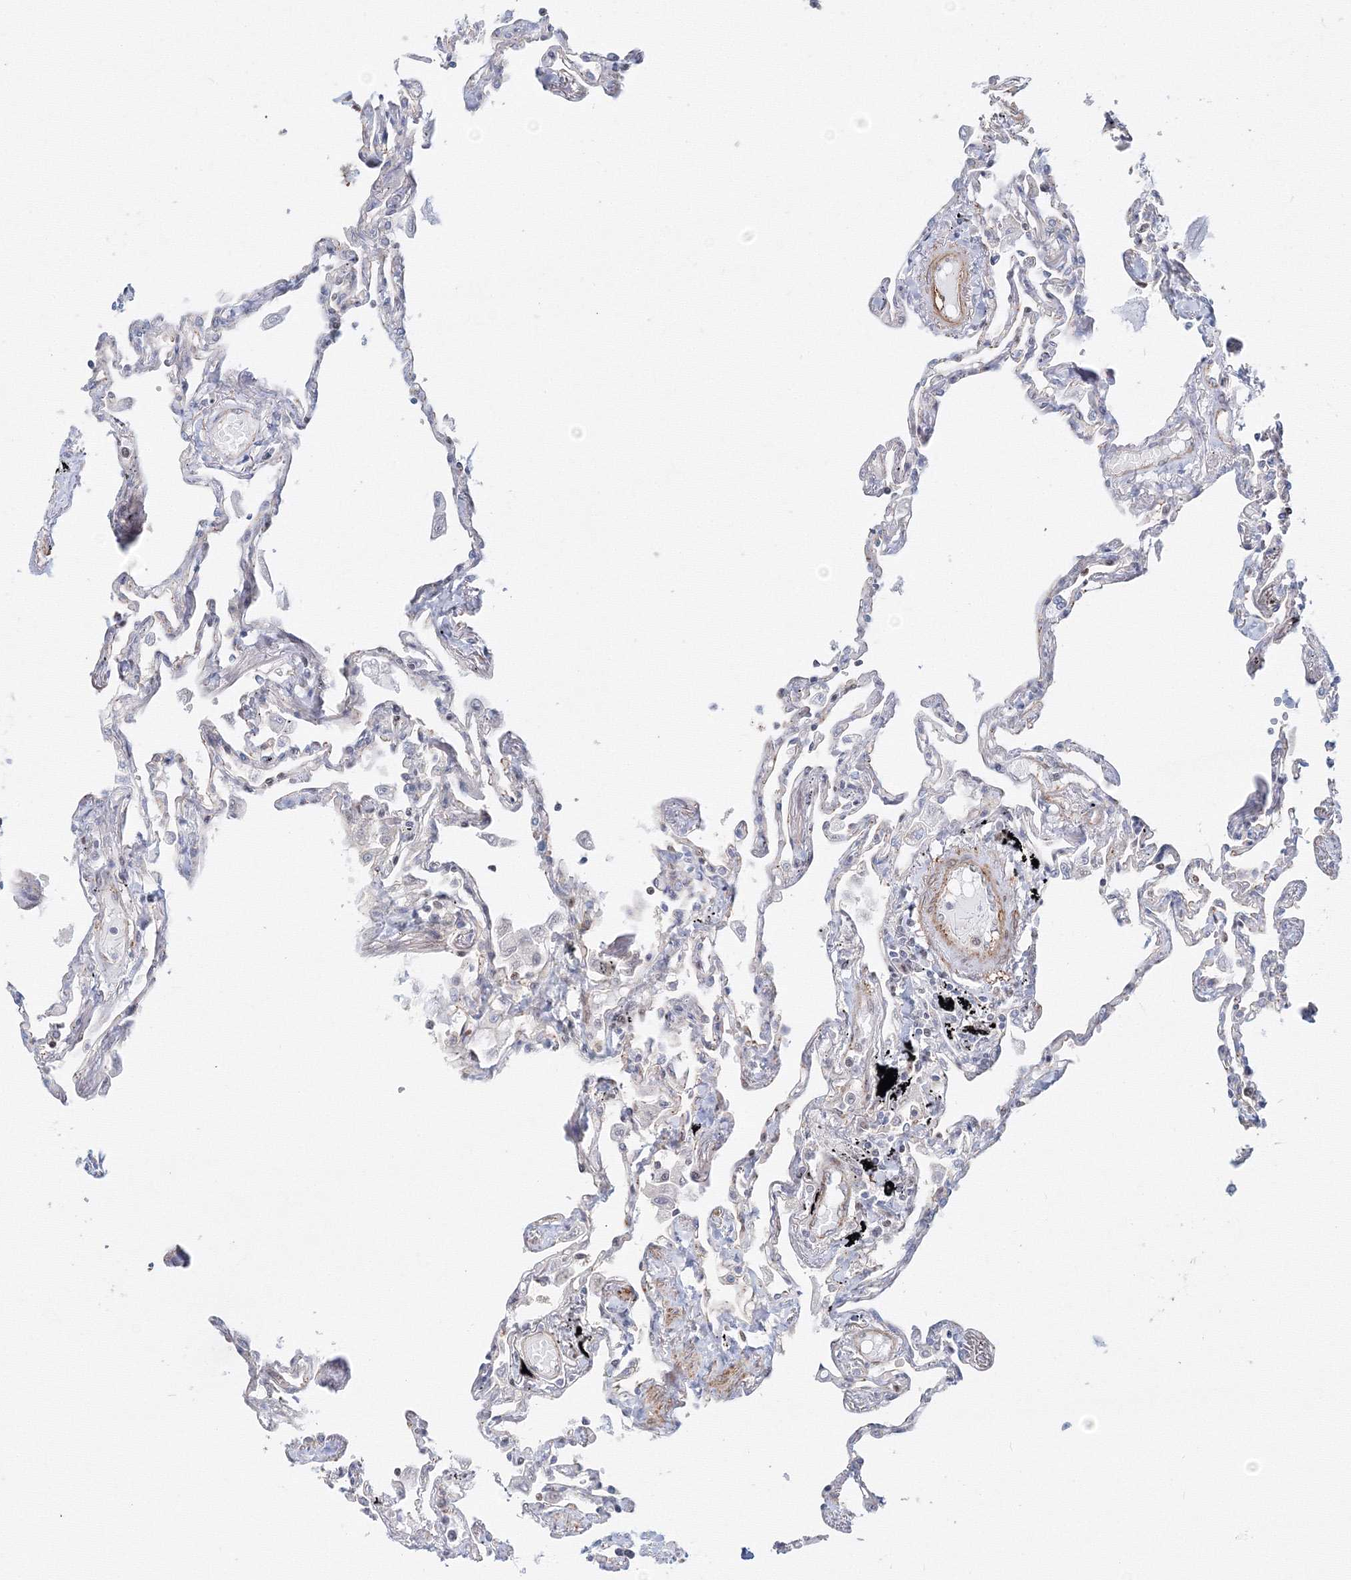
{"staining": {"intensity": "weak", "quantity": "<25%", "location": "cytoplasmic/membranous"}, "tissue": "lung", "cell_type": "Alveolar cells", "image_type": "normal", "snomed": [{"axis": "morphology", "description": "Normal tissue, NOS"}, {"axis": "topography", "description": "Lung"}], "caption": "There is no significant expression in alveolar cells of lung. (DAB IHC, high magnification).", "gene": "ARHGAP21", "patient": {"sex": "female", "age": 67}}